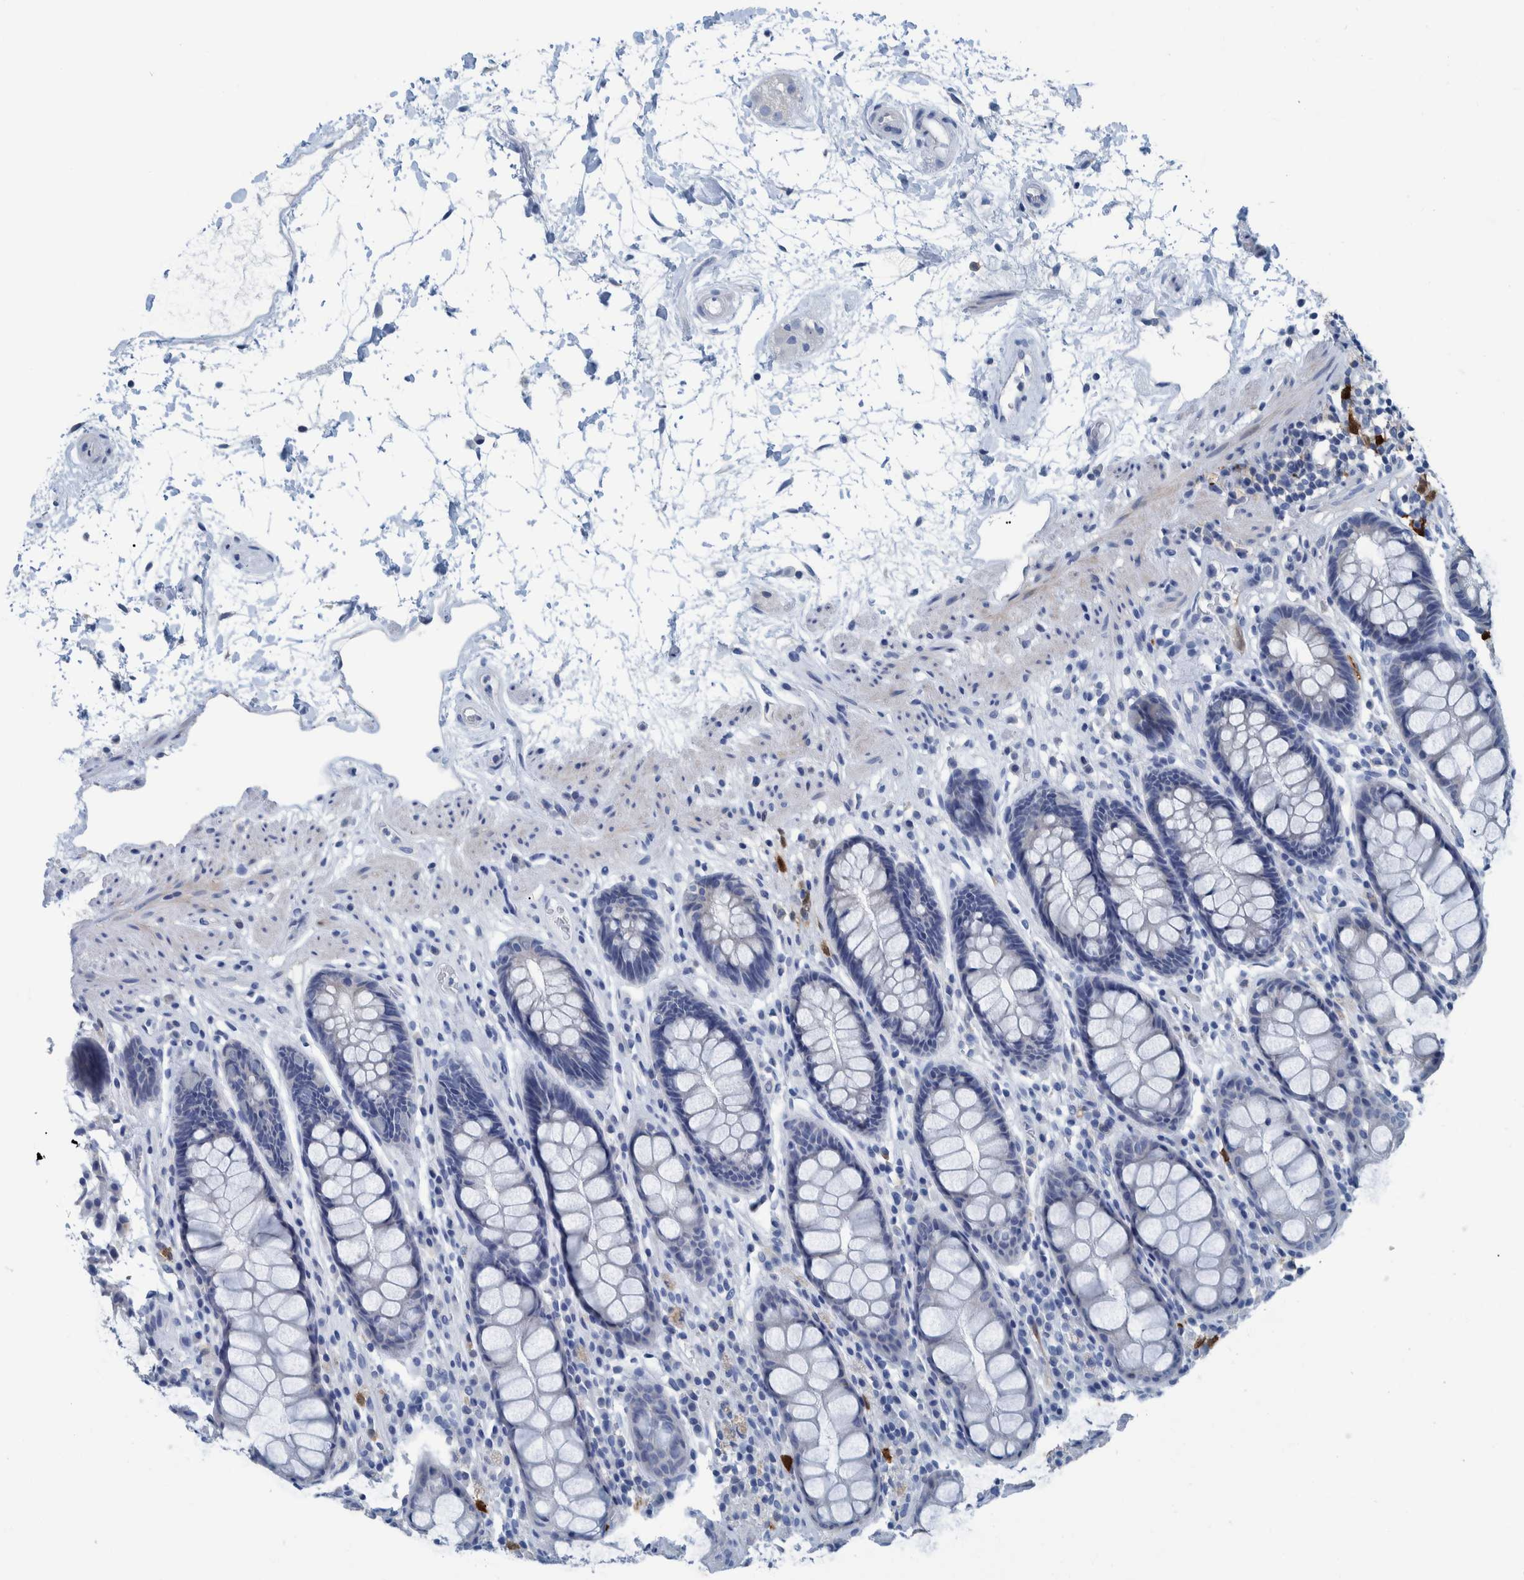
{"staining": {"intensity": "negative", "quantity": "none", "location": "none"}, "tissue": "rectum", "cell_type": "Glandular cells", "image_type": "normal", "snomed": [{"axis": "morphology", "description": "Normal tissue, NOS"}, {"axis": "topography", "description": "Rectum"}], "caption": "Glandular cells show no significant protein staining in benign rectum. The staining is performed using DAB brown chromogen with nuclei counter-stained in using hematoxylin.", "gene": "IDO1", "patient": {"sex": "male", "age": 64}}